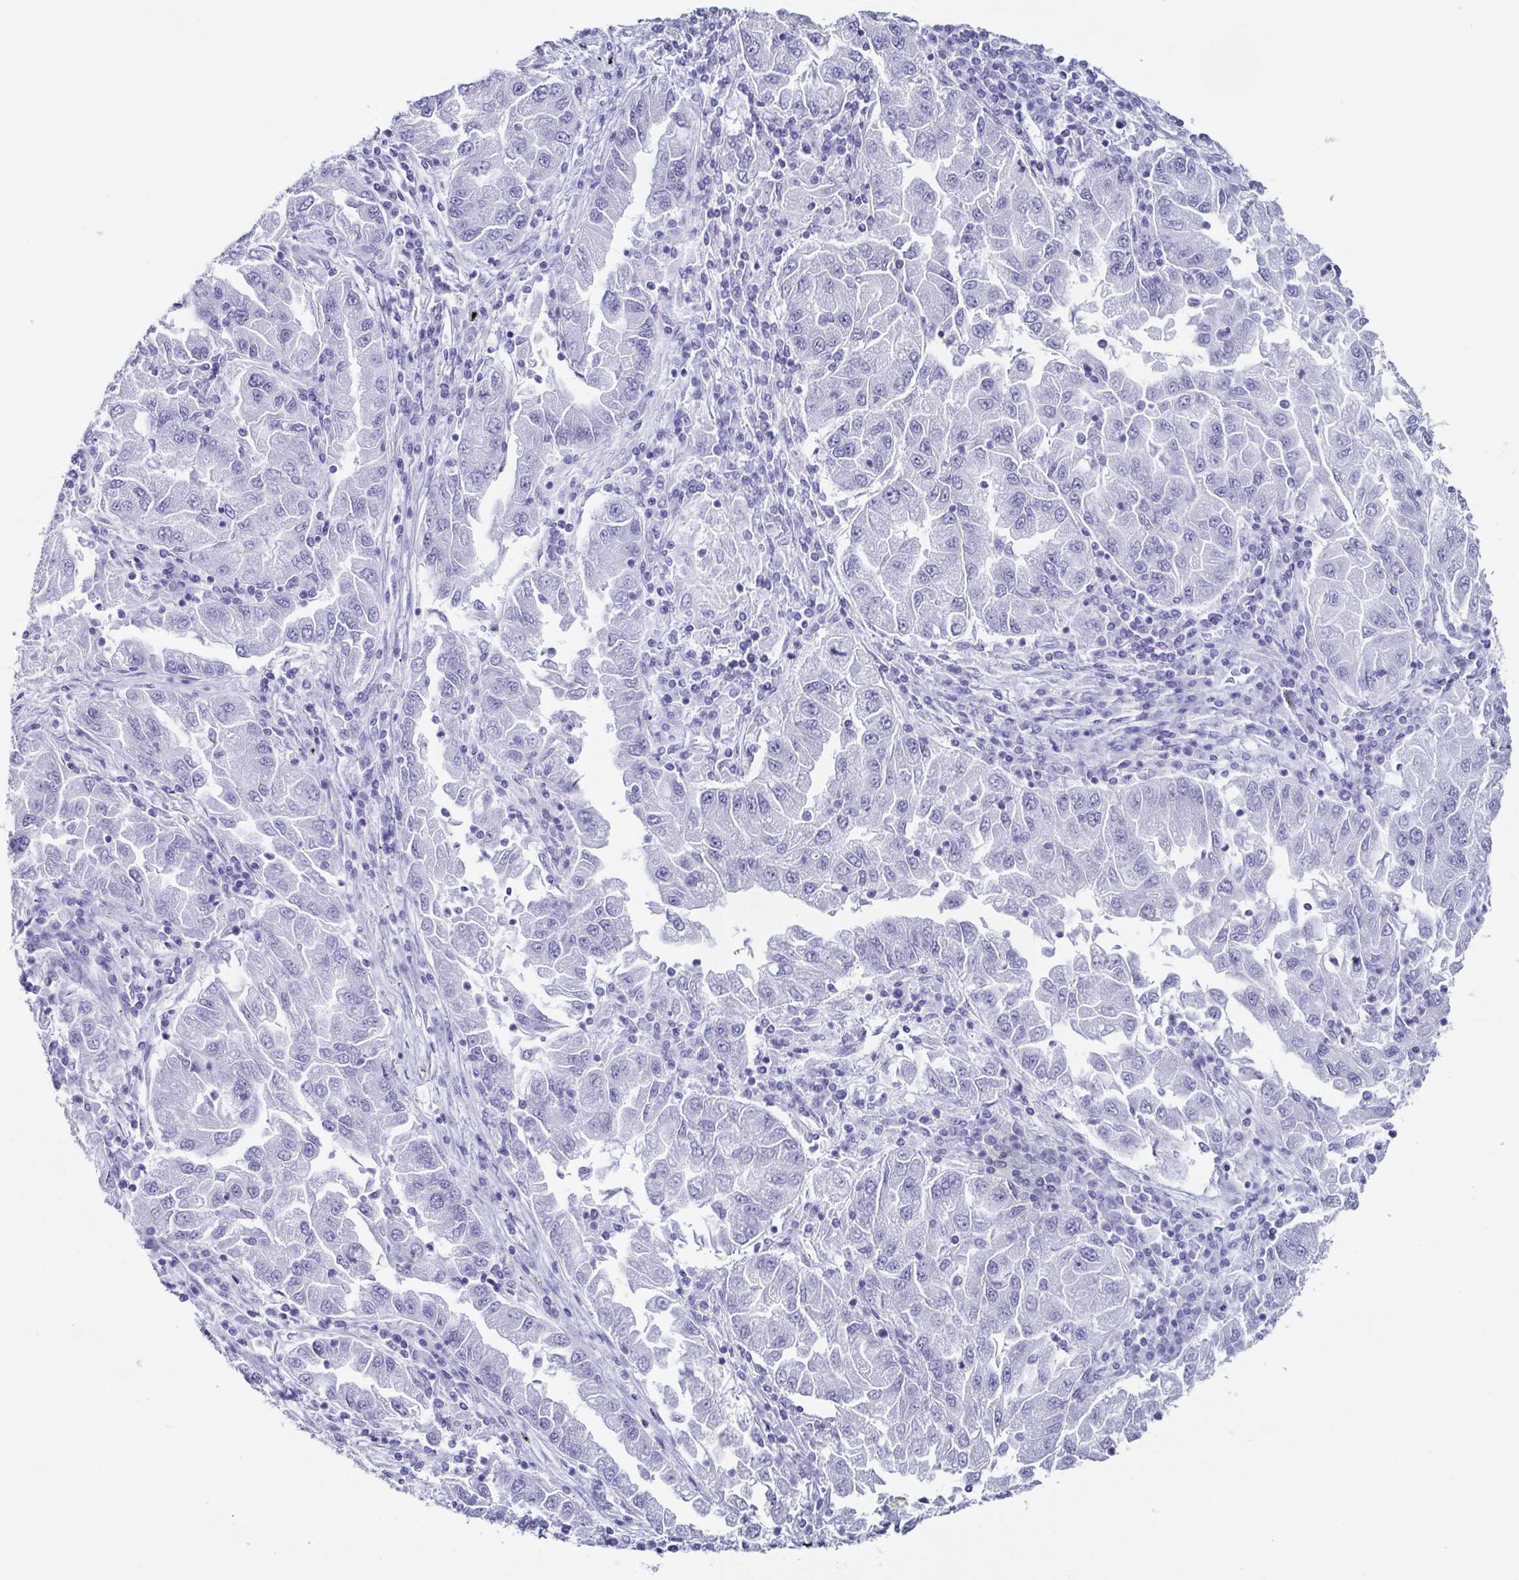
{"staining": {"intensity": "negative", "quantity": "none", "location": "none"}, "tissue": "lung cancer", "cell_type": "Tumor cells", "image_type": "cancer", "snomed": [{"axis": "morphology", "description": "Adenocarcinoma, NOS"}, {"axis": "morphology", "description": "Adenocarcinoma primary or metastatic"}, {"axis": "topography", "description": "Lung"}], "caption": "Immunohistochemical staining of human lung cancer reveals no significant expression in tumor cells.", "gene": "TNNT2", "patient": {"sex": "male", "age": 74}}